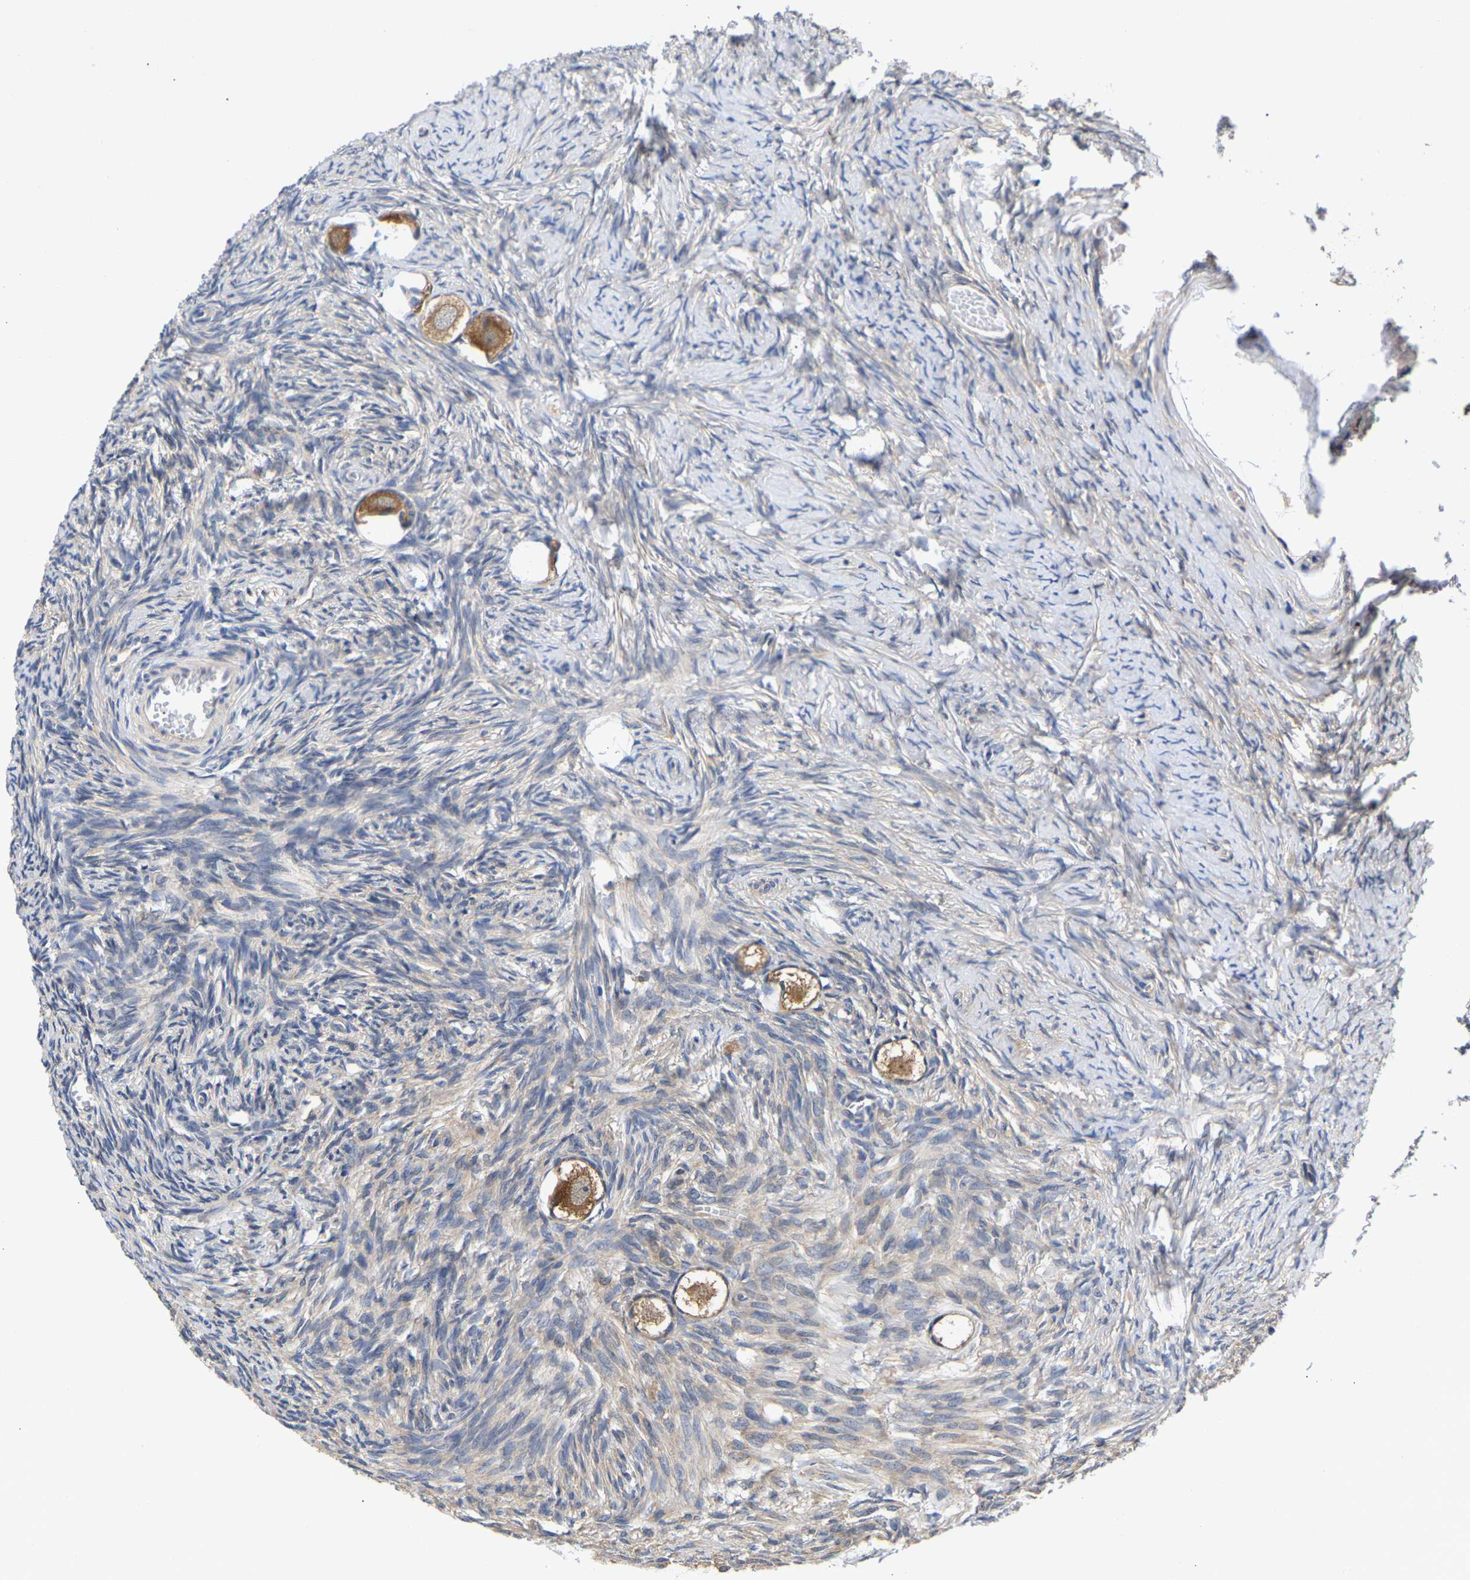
{"staining": {"intensity": "moderate", "quantity": ">75%", "location": "cytoplasmic/membranous"}, "tissue": "ovary", "cell_type": "Follicle cells", "image_type": "normal", "snomed": [{"axis": "morphology", "description": "Normal tissue, NOS"}, {"axis": "topography", "description": "Ovary"}], "caption": "Immunohistochemical staining of benign ovary shows >75% levels of moderate cytoplasmic/membranous protein positivity in approximately >75% of follicle cells.", "gene": "CCDC6", "patient": {"sex": "female", "age": 27}}